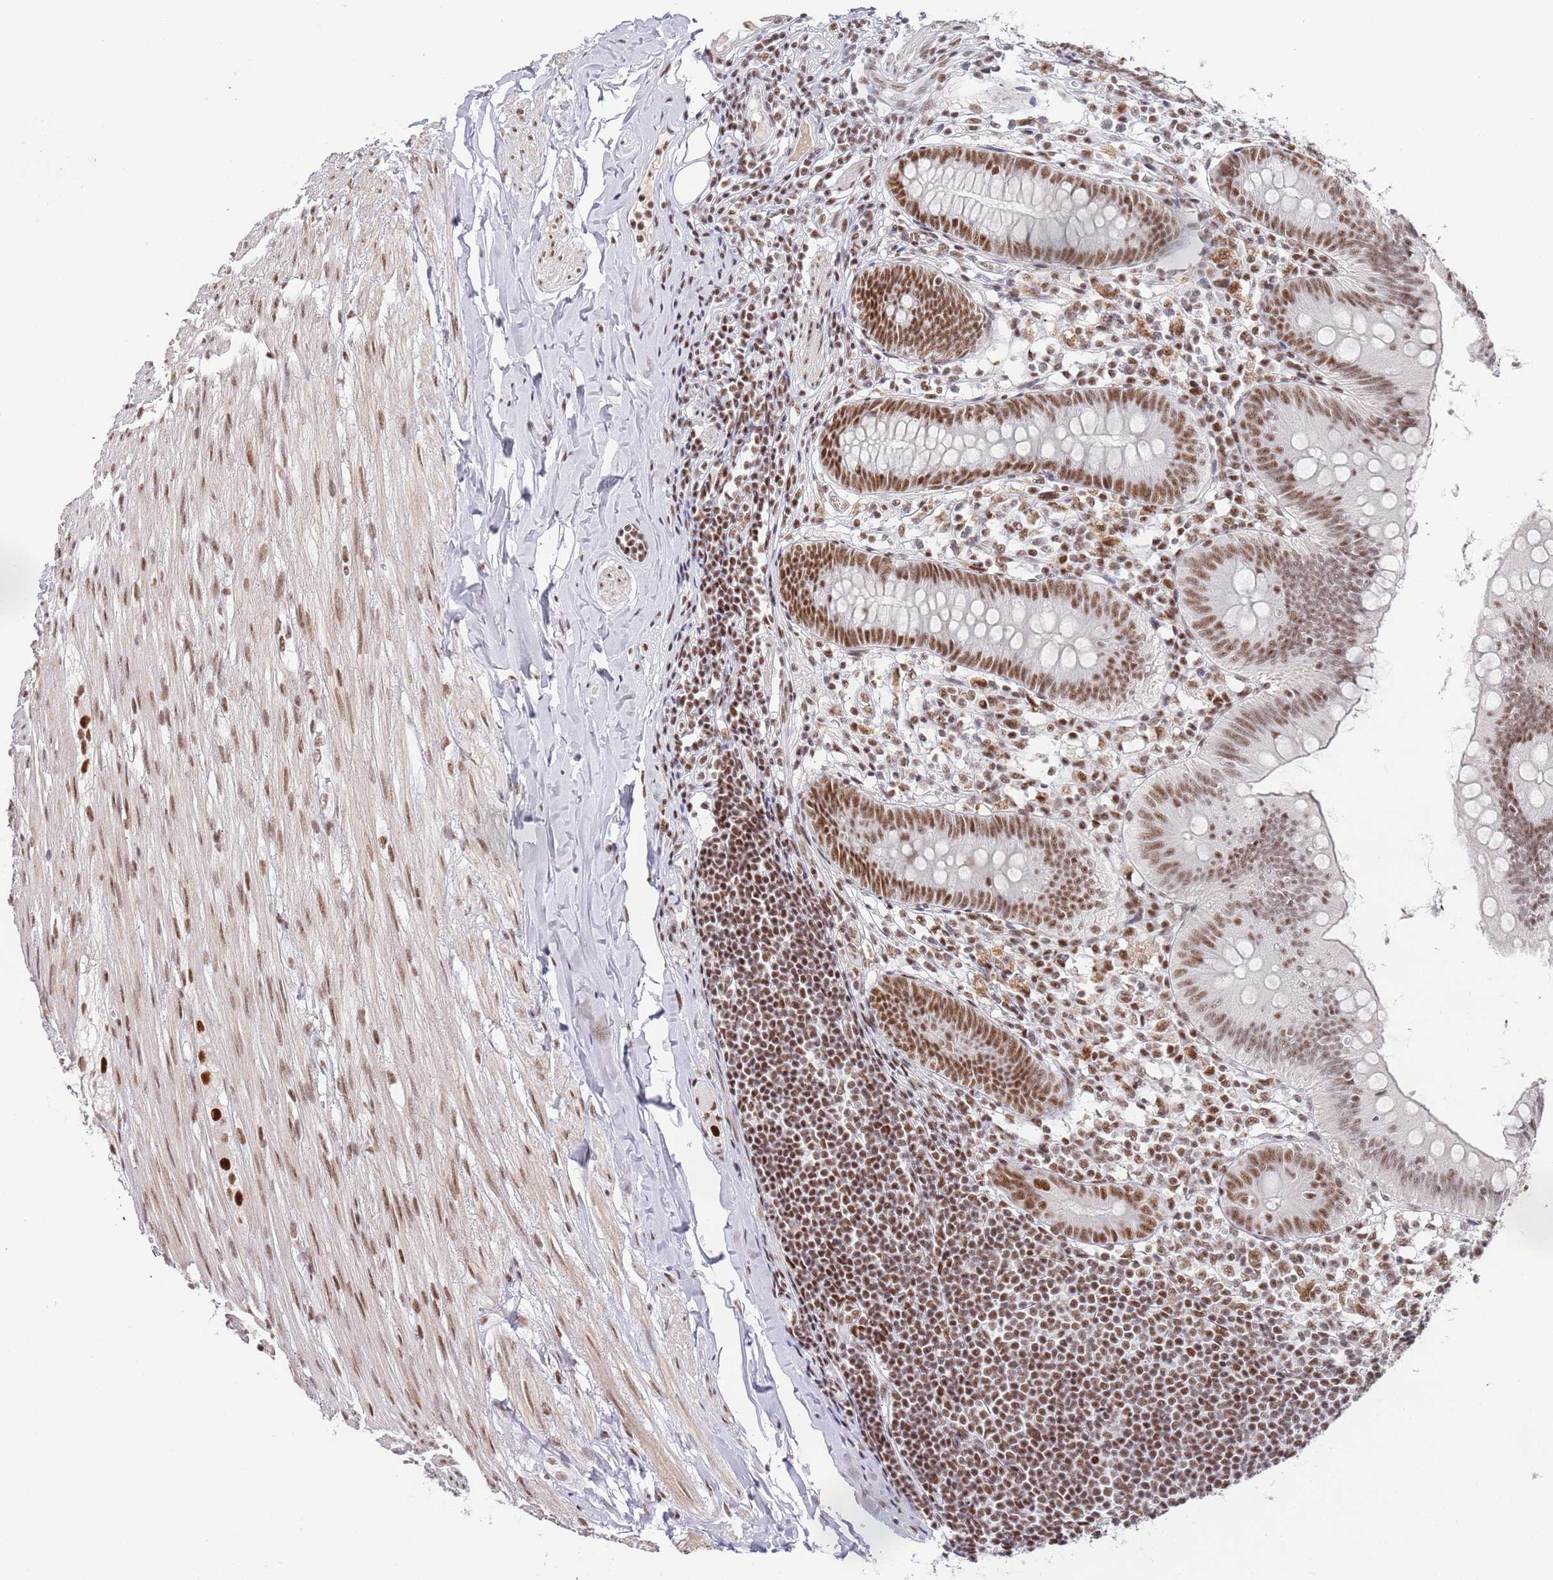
{"staining": {"intensity": "moderate", "quantity": ">75%", "location": "nuclear"}, "tissue": "appendix", "cell_type": "Glandular cells", "image_type": "normal", "snomed": [{"axis": "morphology", "description": "Normal tissue, NOS"}, {"axis": "topography", "description": "Appendix"}], "caption": "Glandular cells exhibit medium levels of moderate nuclear positivity in about >75% of cells in unremarkable human appendix.", "gene": "AKAP8L", "patient": {"sex": "female", "age": 62}}